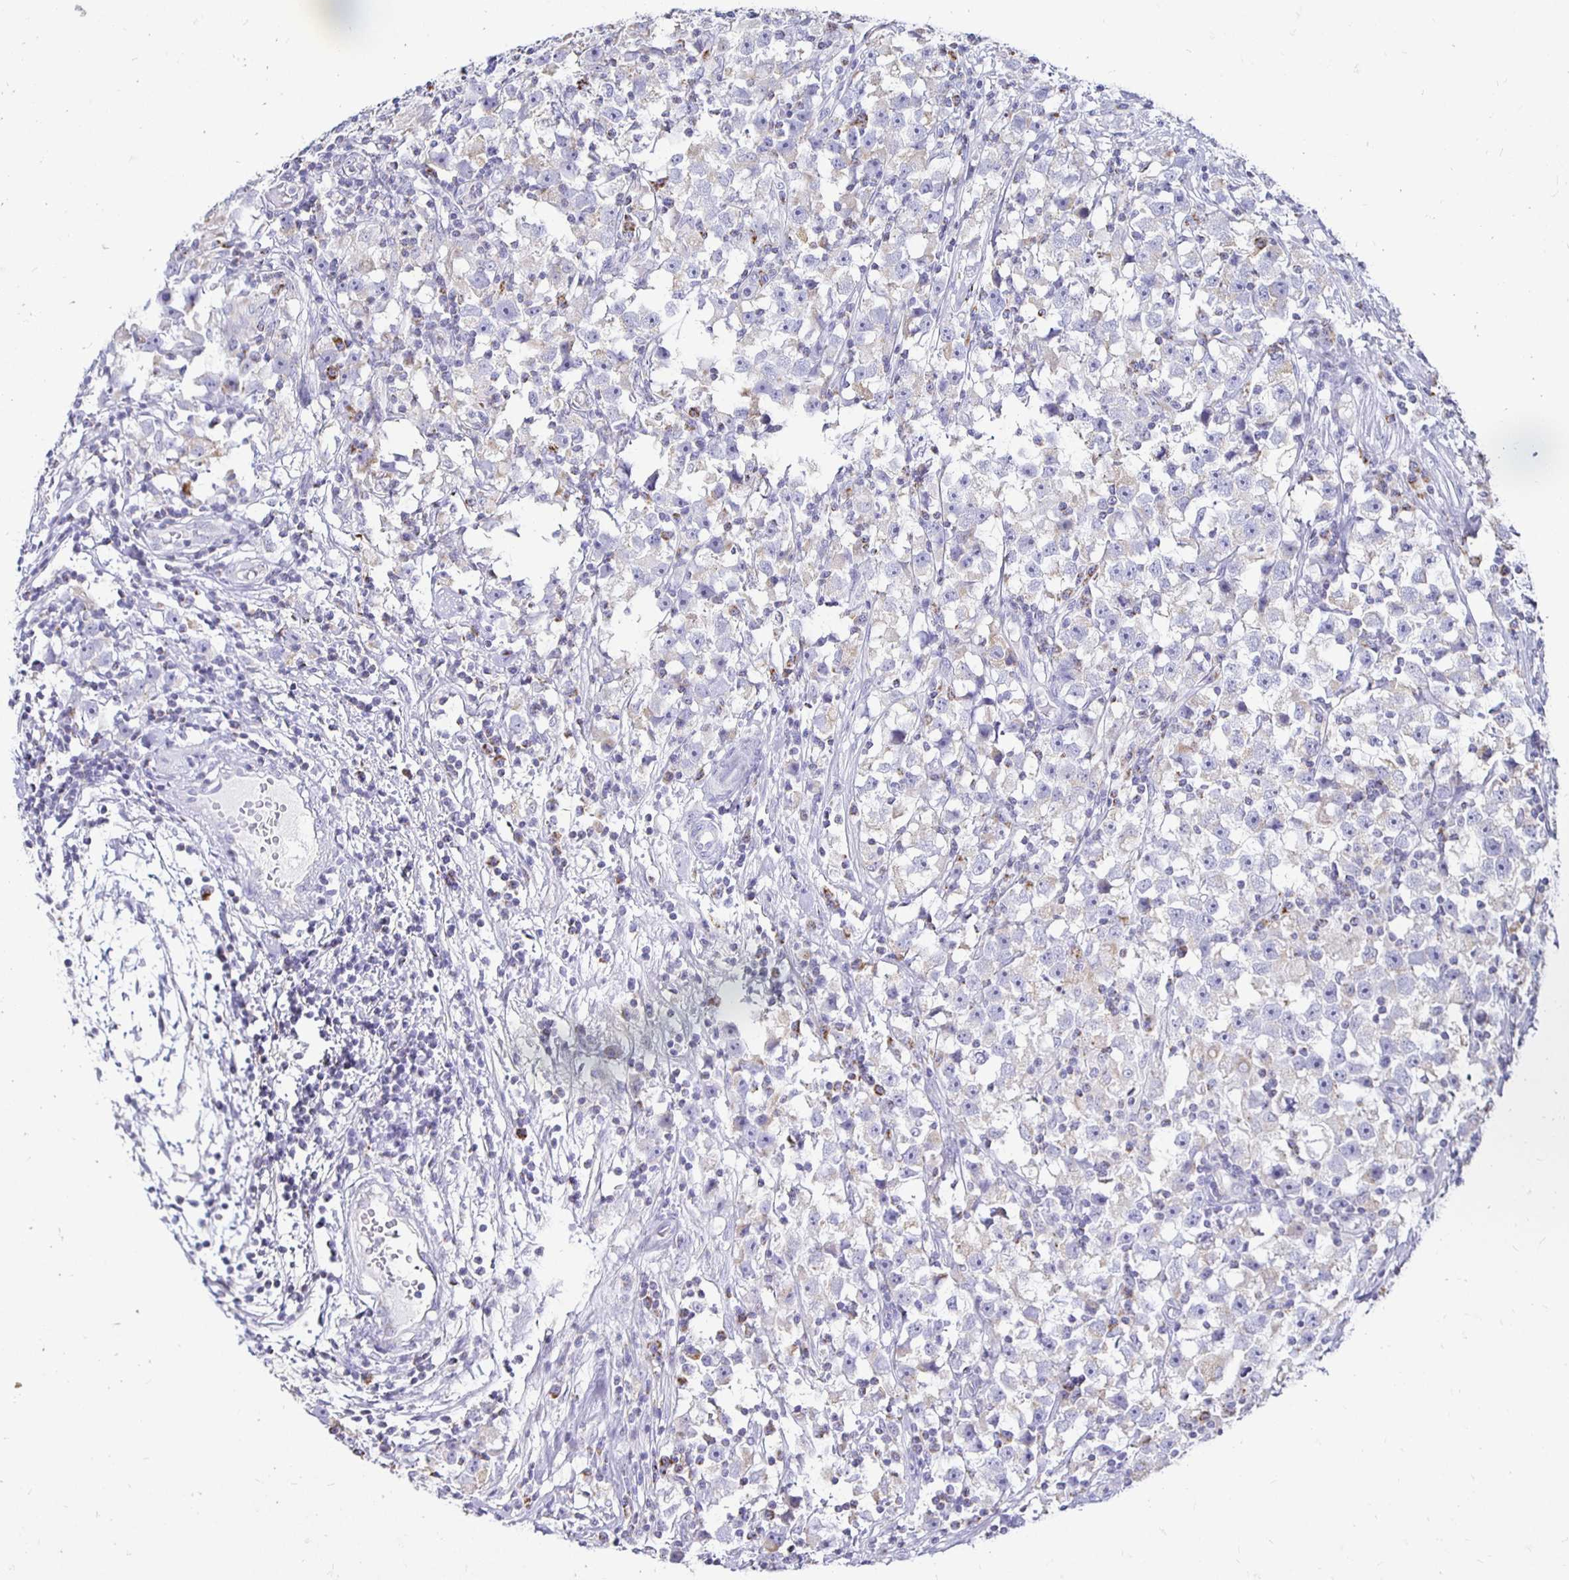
{"staining": {"intensity": "negative", "quantity": "none", "location": "none"}, "tissue": "testis cancer", "cell_type": "Tumor cells", "image_type": "cancer", "snomed": [{"axis": "morphology", "description": "Seminoma, NOS"}, {"axis": "topography", "description": "Testis"}], "caption": "A histopathology image of human seminoma (testis) is negative for staining in tumor cells.", "gene": "PLAAT2", "patient": {"sex": "male", "age": 33}}